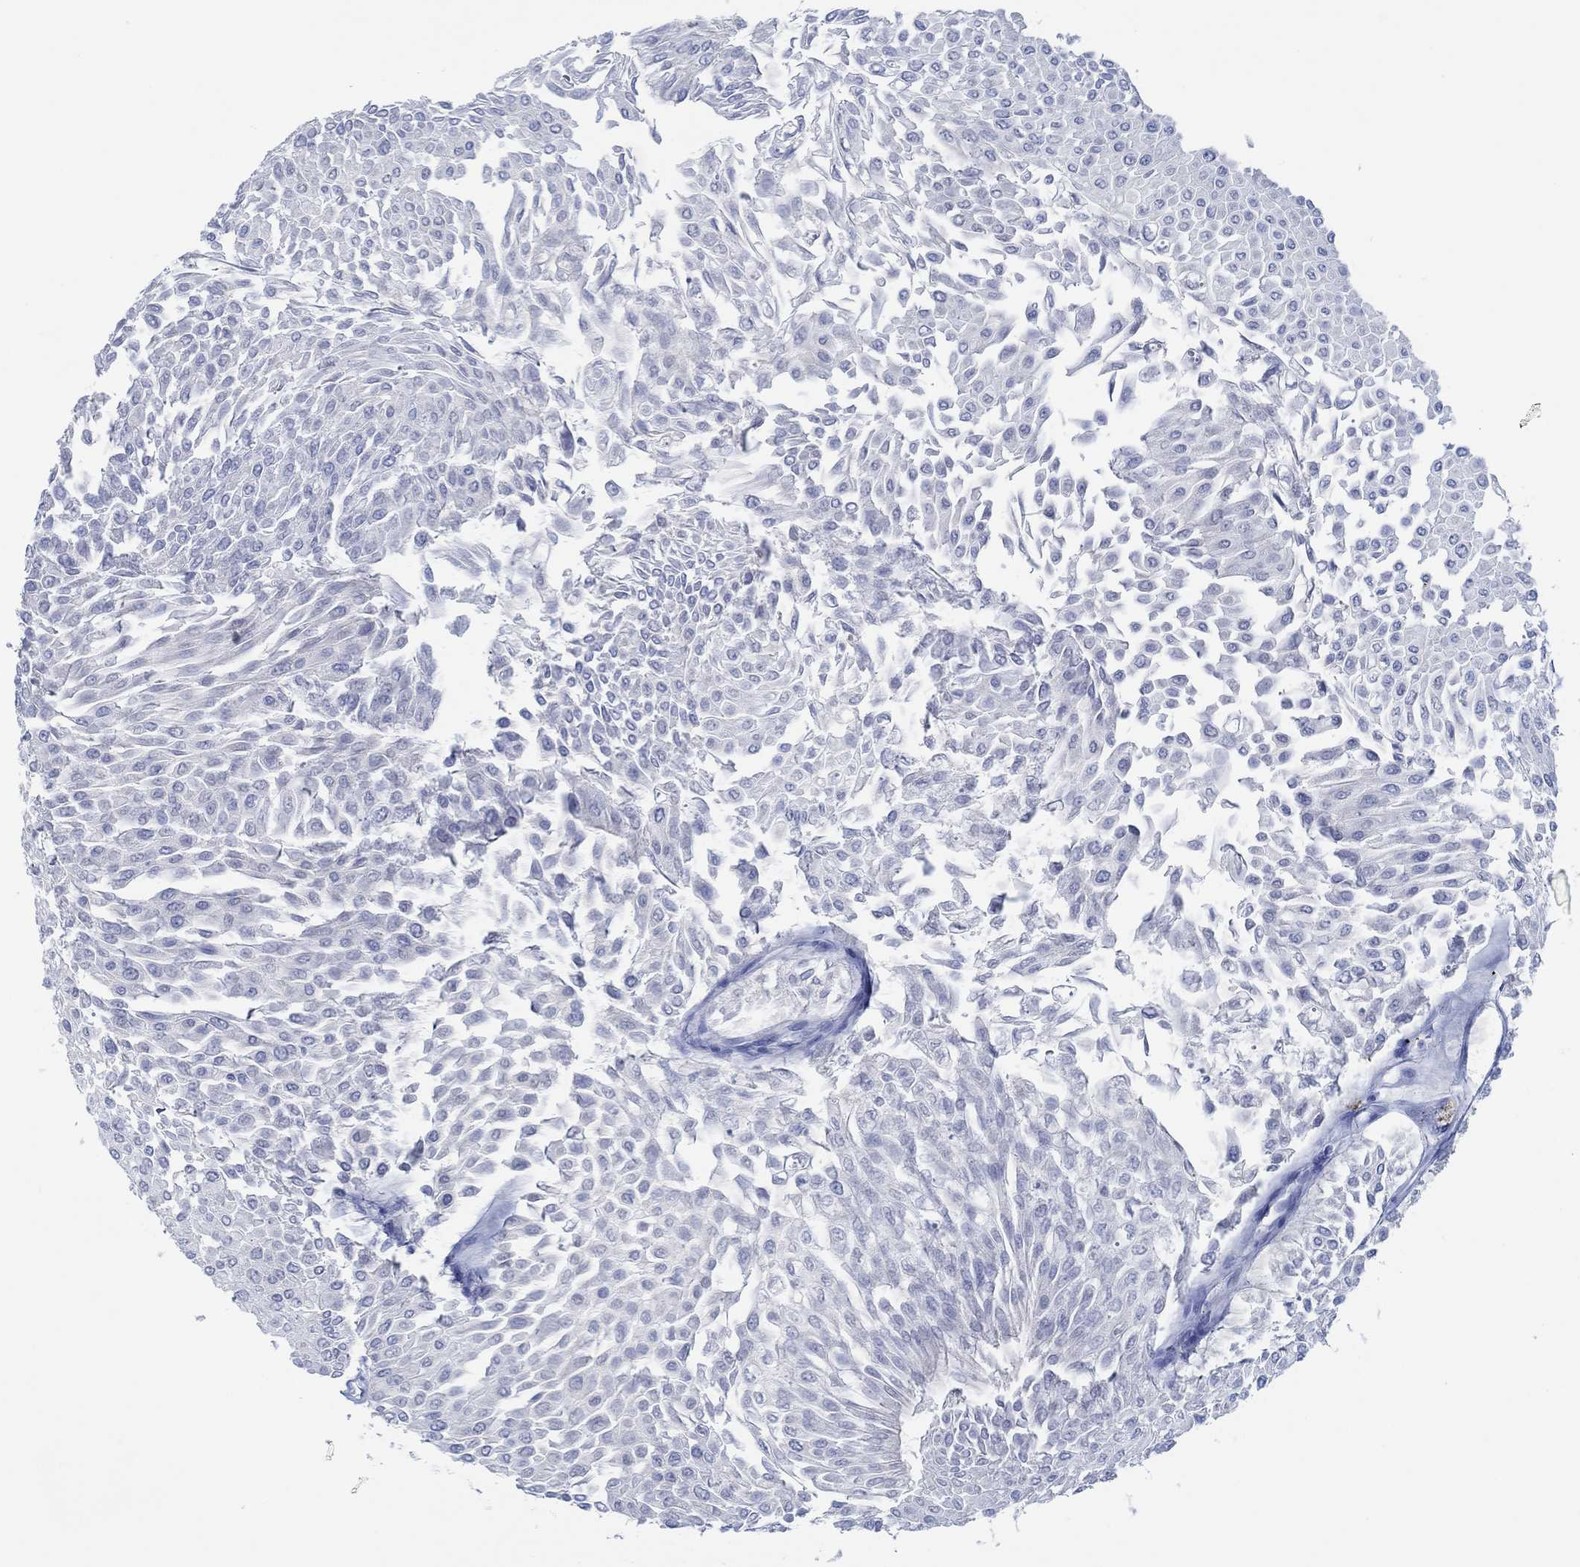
{"staining": {"intensity": "negative", "quantity": "none", "location": "none"}, "tissue": "urothelial cancer", "cell_type": "Tumor cells", "image_type": "cancer", "snomed": [{"axis": "morphology", "description": "Urothelial carcinoma, Low grade"}, {"axis": "topography", "description": "Urinary bladder"}], "caption": "The micrograph displays no significant positivity in tumor cells of urothelial cancer.", "gene": "CPM", "patient": {"sex": "male", "age": 67}}